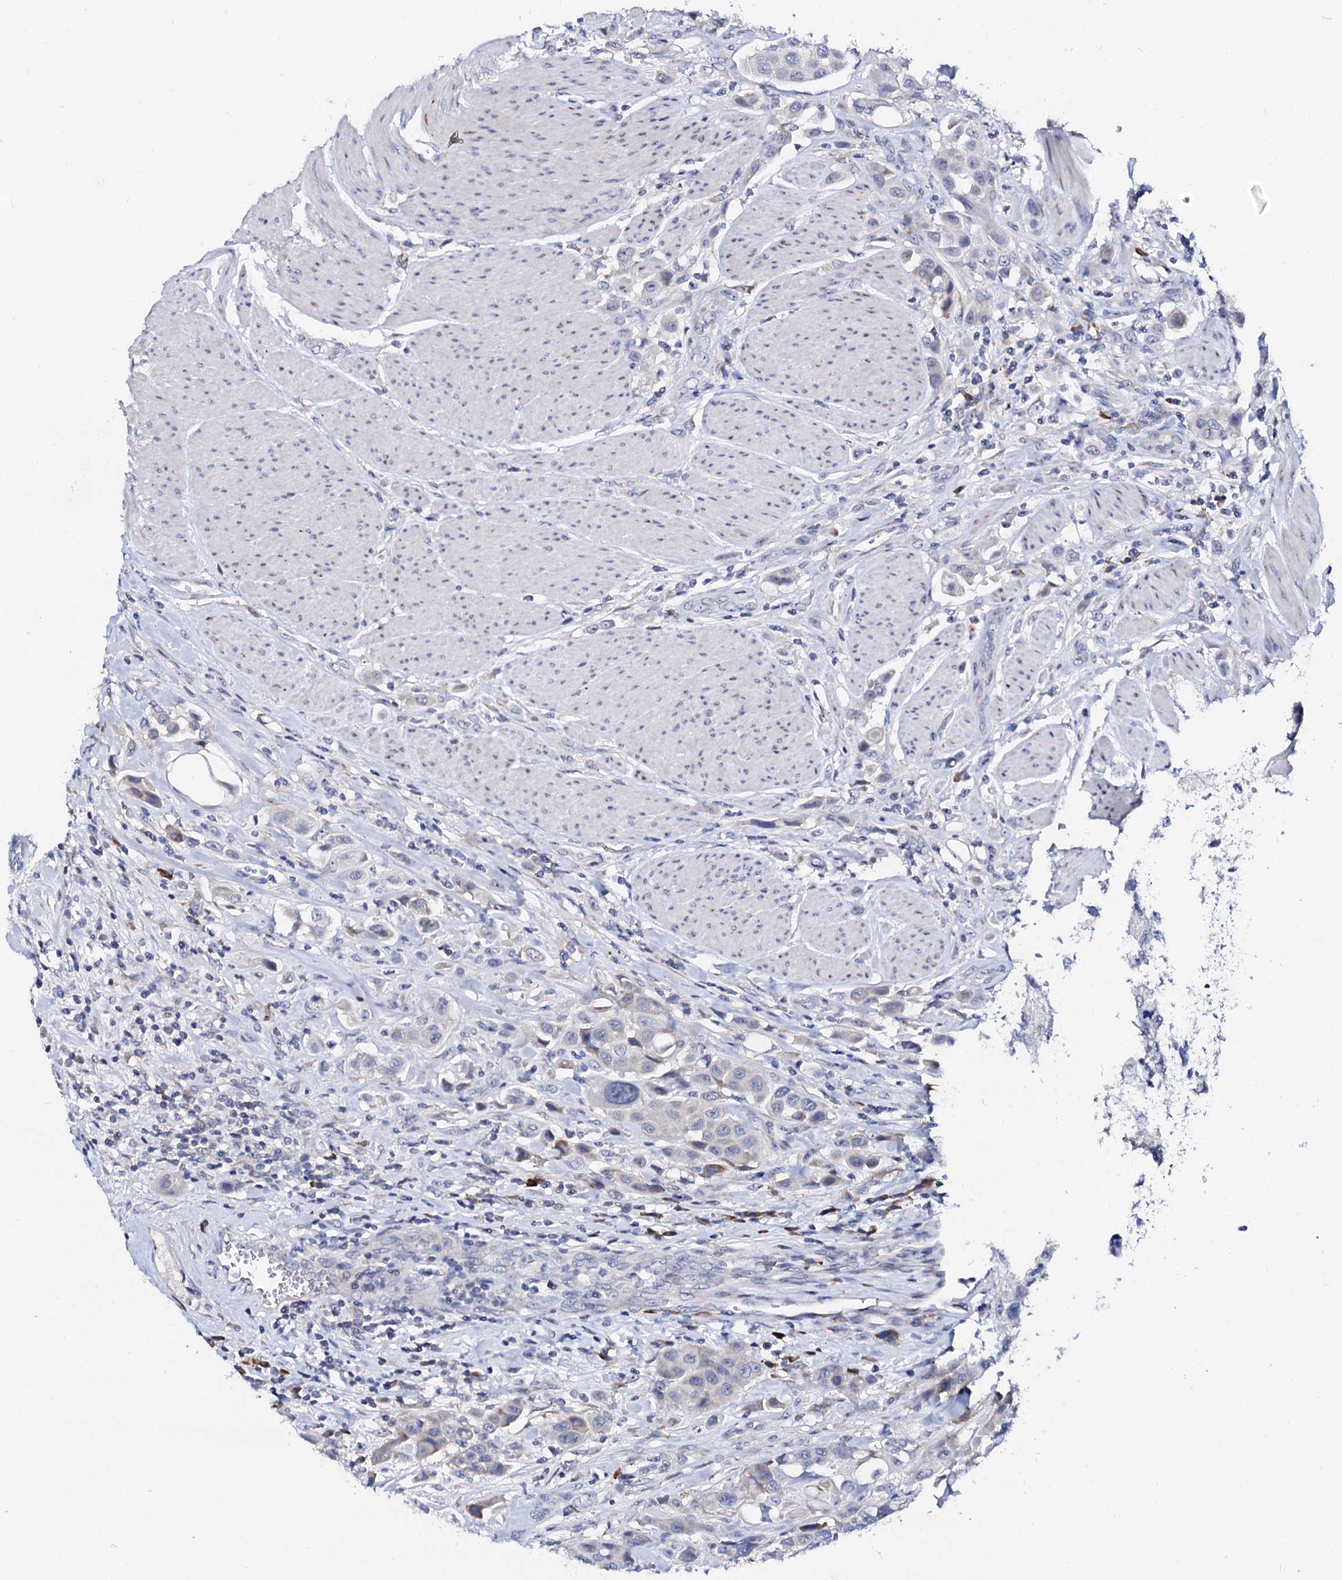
{"staining": {"intensity": "negative", "quantity": "none", "location": "none"}, "tissue": "urothelial cancer", "cell_type": "Tumor cells", "image_type": "cancer", "snomed": [{"axis": "morphology", "description": "Urothelial carcinoma, High grade"}, {"axis": "topography", "description": "Urinary bladder"}], "caption": "Tumor cells show no significant protein staining in urothelial carcinoma (high-grade).", "gene": "BTBD16", "patient": {"sex": "male", "age": 50}}